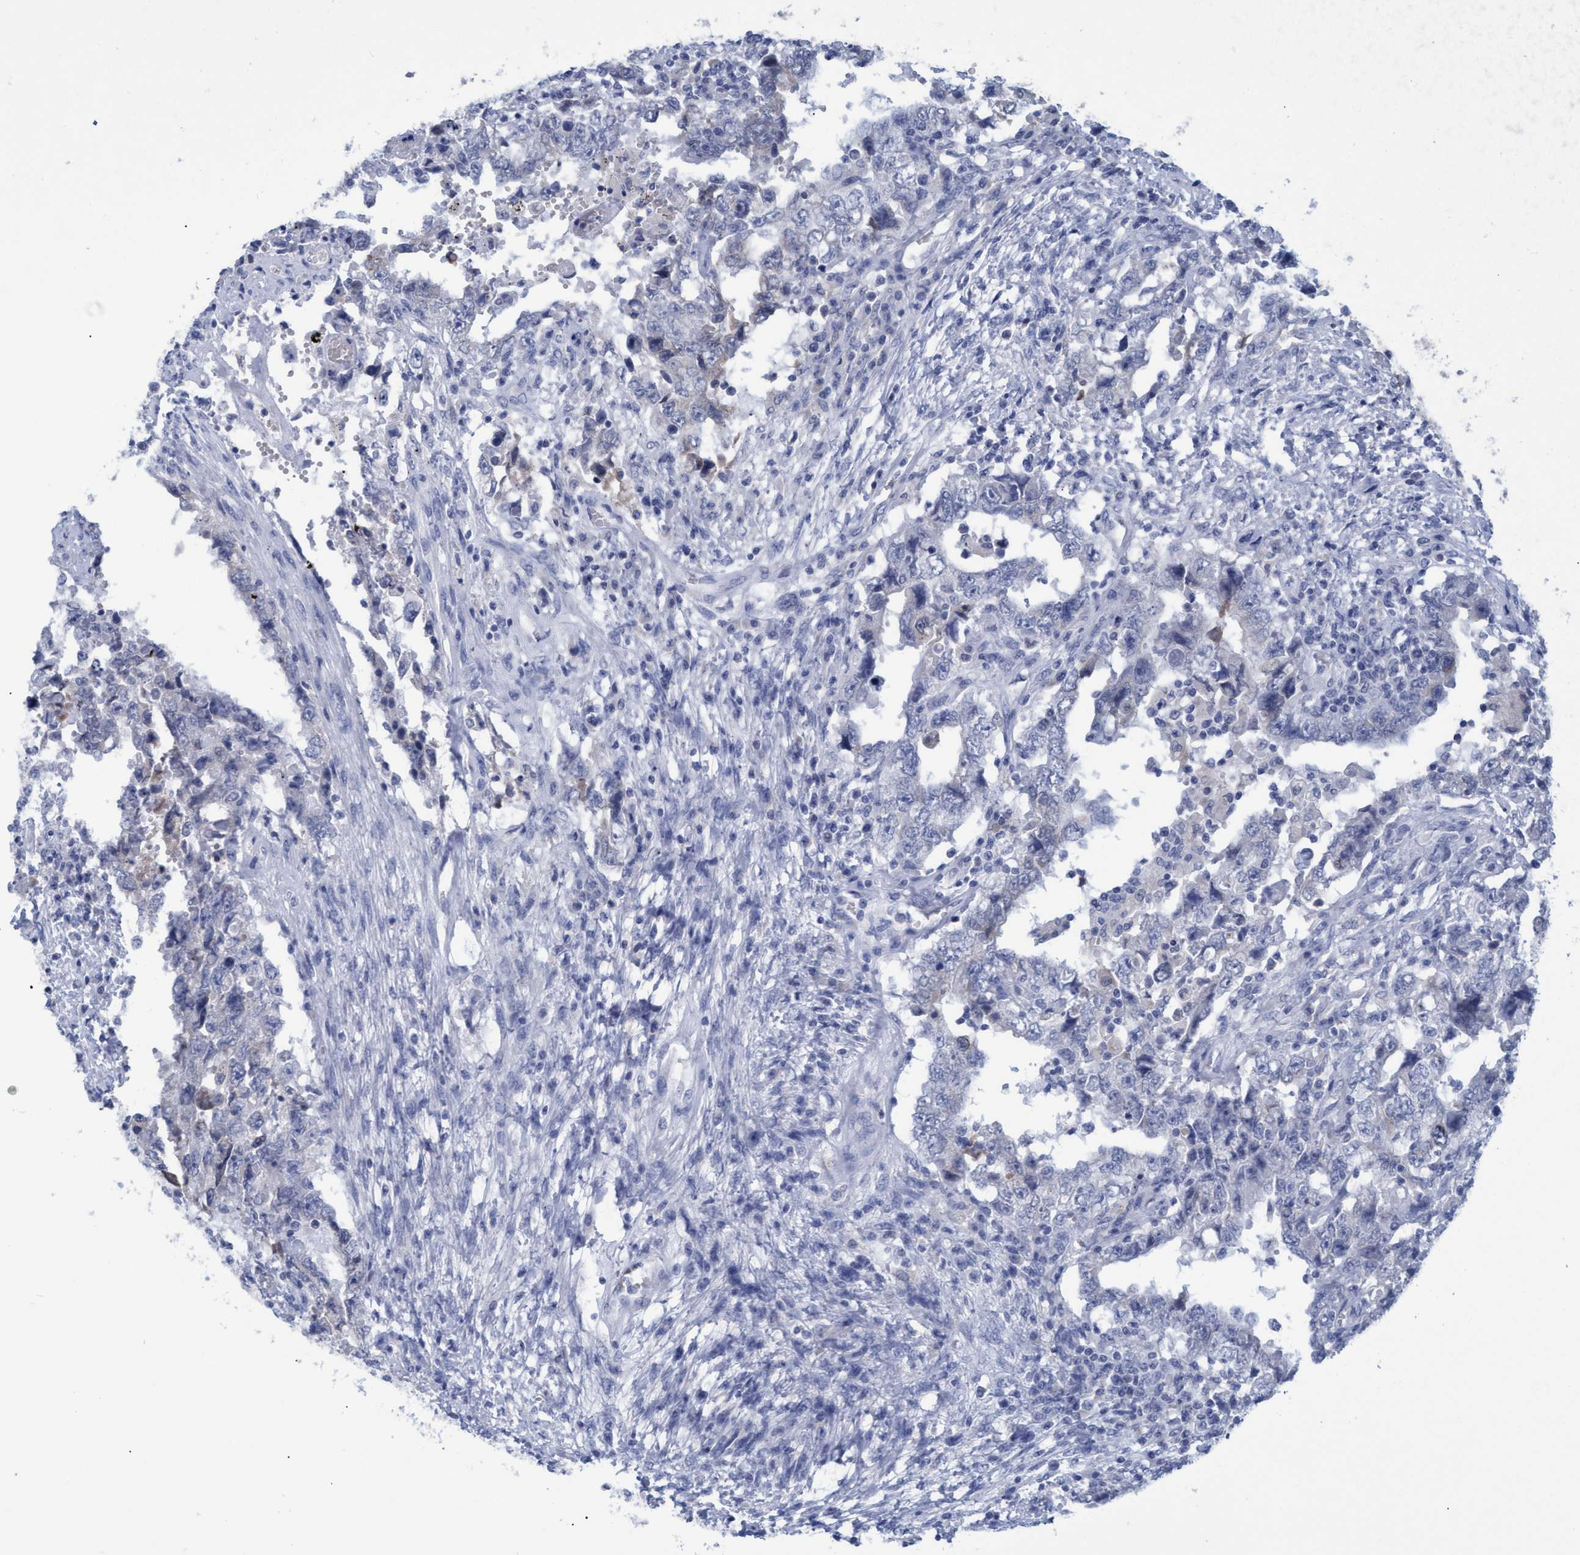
{"staining": {"intensity": "negative", "quantity": "none", "location": "none"}, "tissue": "testis cancer", "cell_type": "Tumor cells", "image_type": "cancer", "snomed": [{"axis": "morphology", "description": "Carcinoma, Embryonal, NOS"}, {"axis": "topography", "description": "Testis"}], "caption": "Tumor cells are negative for protein expression in human testis cancer (embryonal carcinoma).", "gene": "SSTR3", "patient": {"sex": "male", "age": 26}}